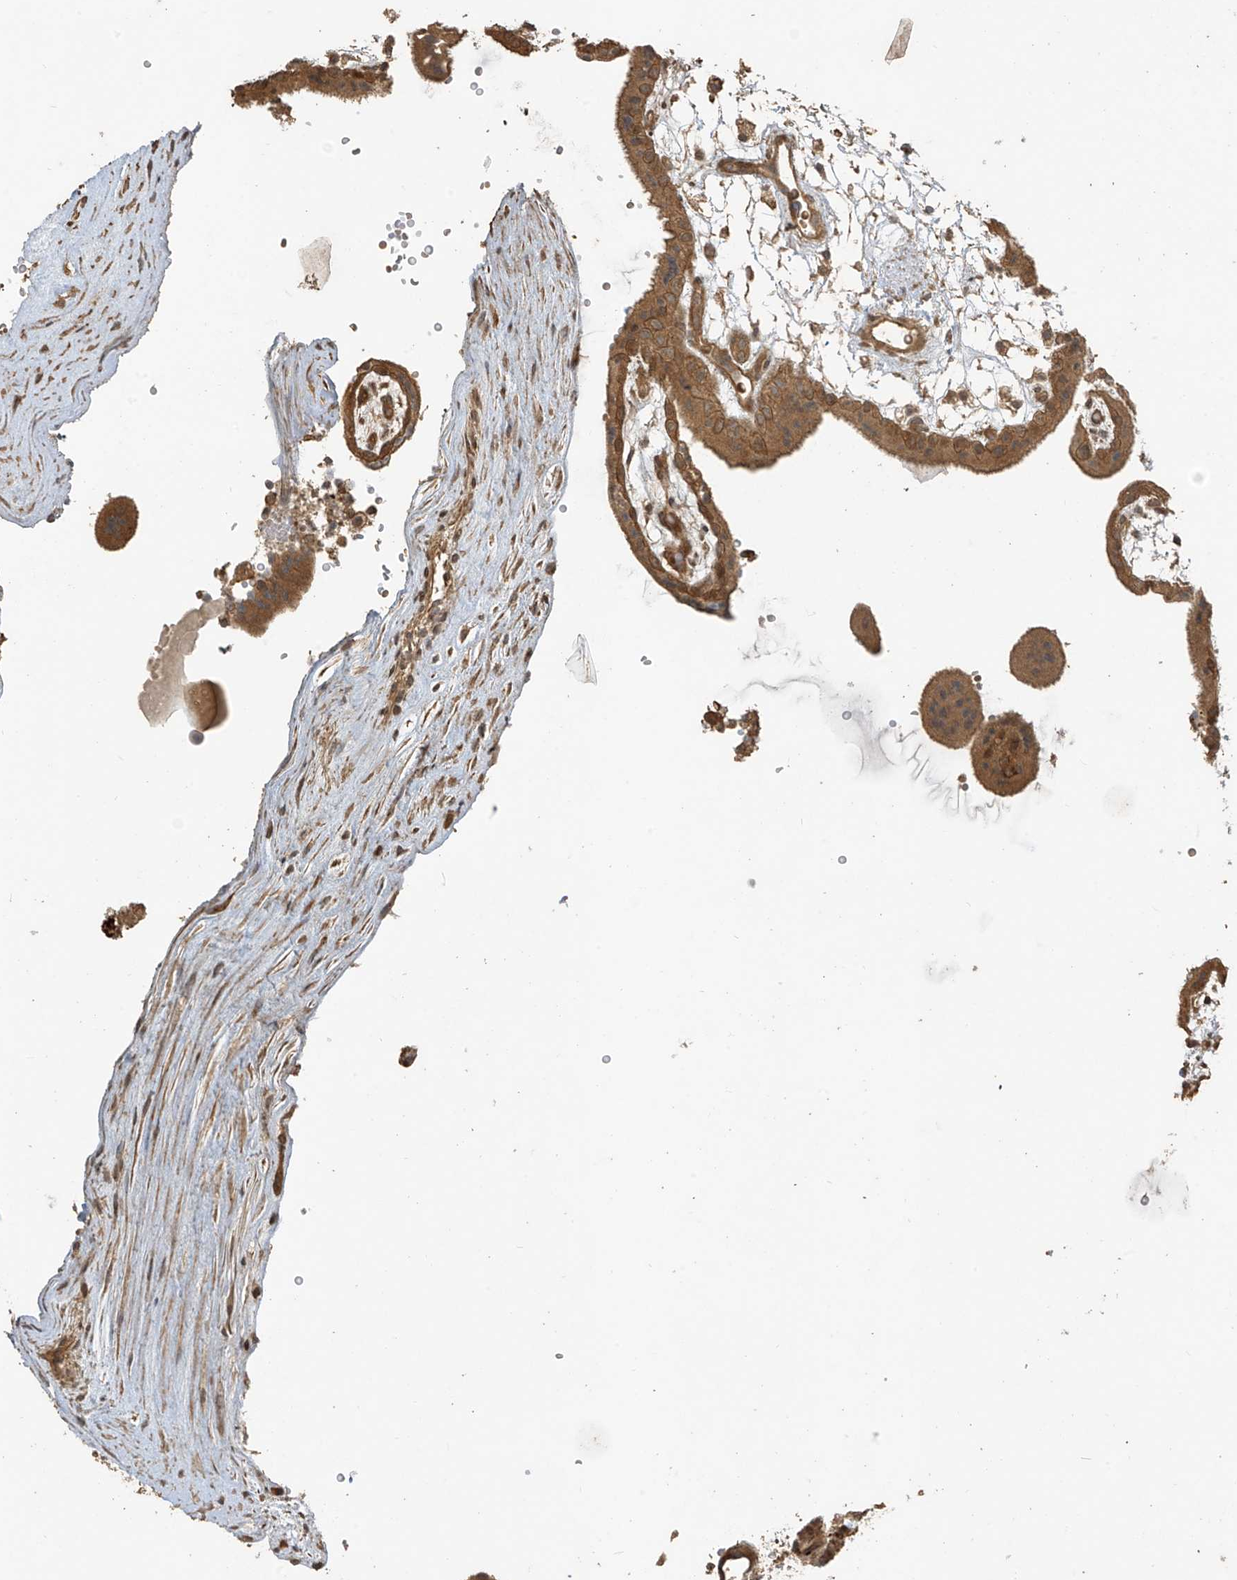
{"staining": {"intensity": "moderate", "quantity": ">75%", "location": "cytoplasmic/membranous"}, "tissue": "placenta", "cell_type": "Decidual cells", "image_type": "normal", "snomed": [{"axis": "morphology", "description": "Normal tissue, NOS"}, {"axis": "topography", "description": "Placenta"}], "caption": "An immunohistochemistry histopathology image of normal tissue is shown. Protein staining in brown highlights moderate cytoplasmic/membranous positivity in placenta within decidual cells.", "gene": "ZNF653", "patient": {"sex": "female", "age": 18}}